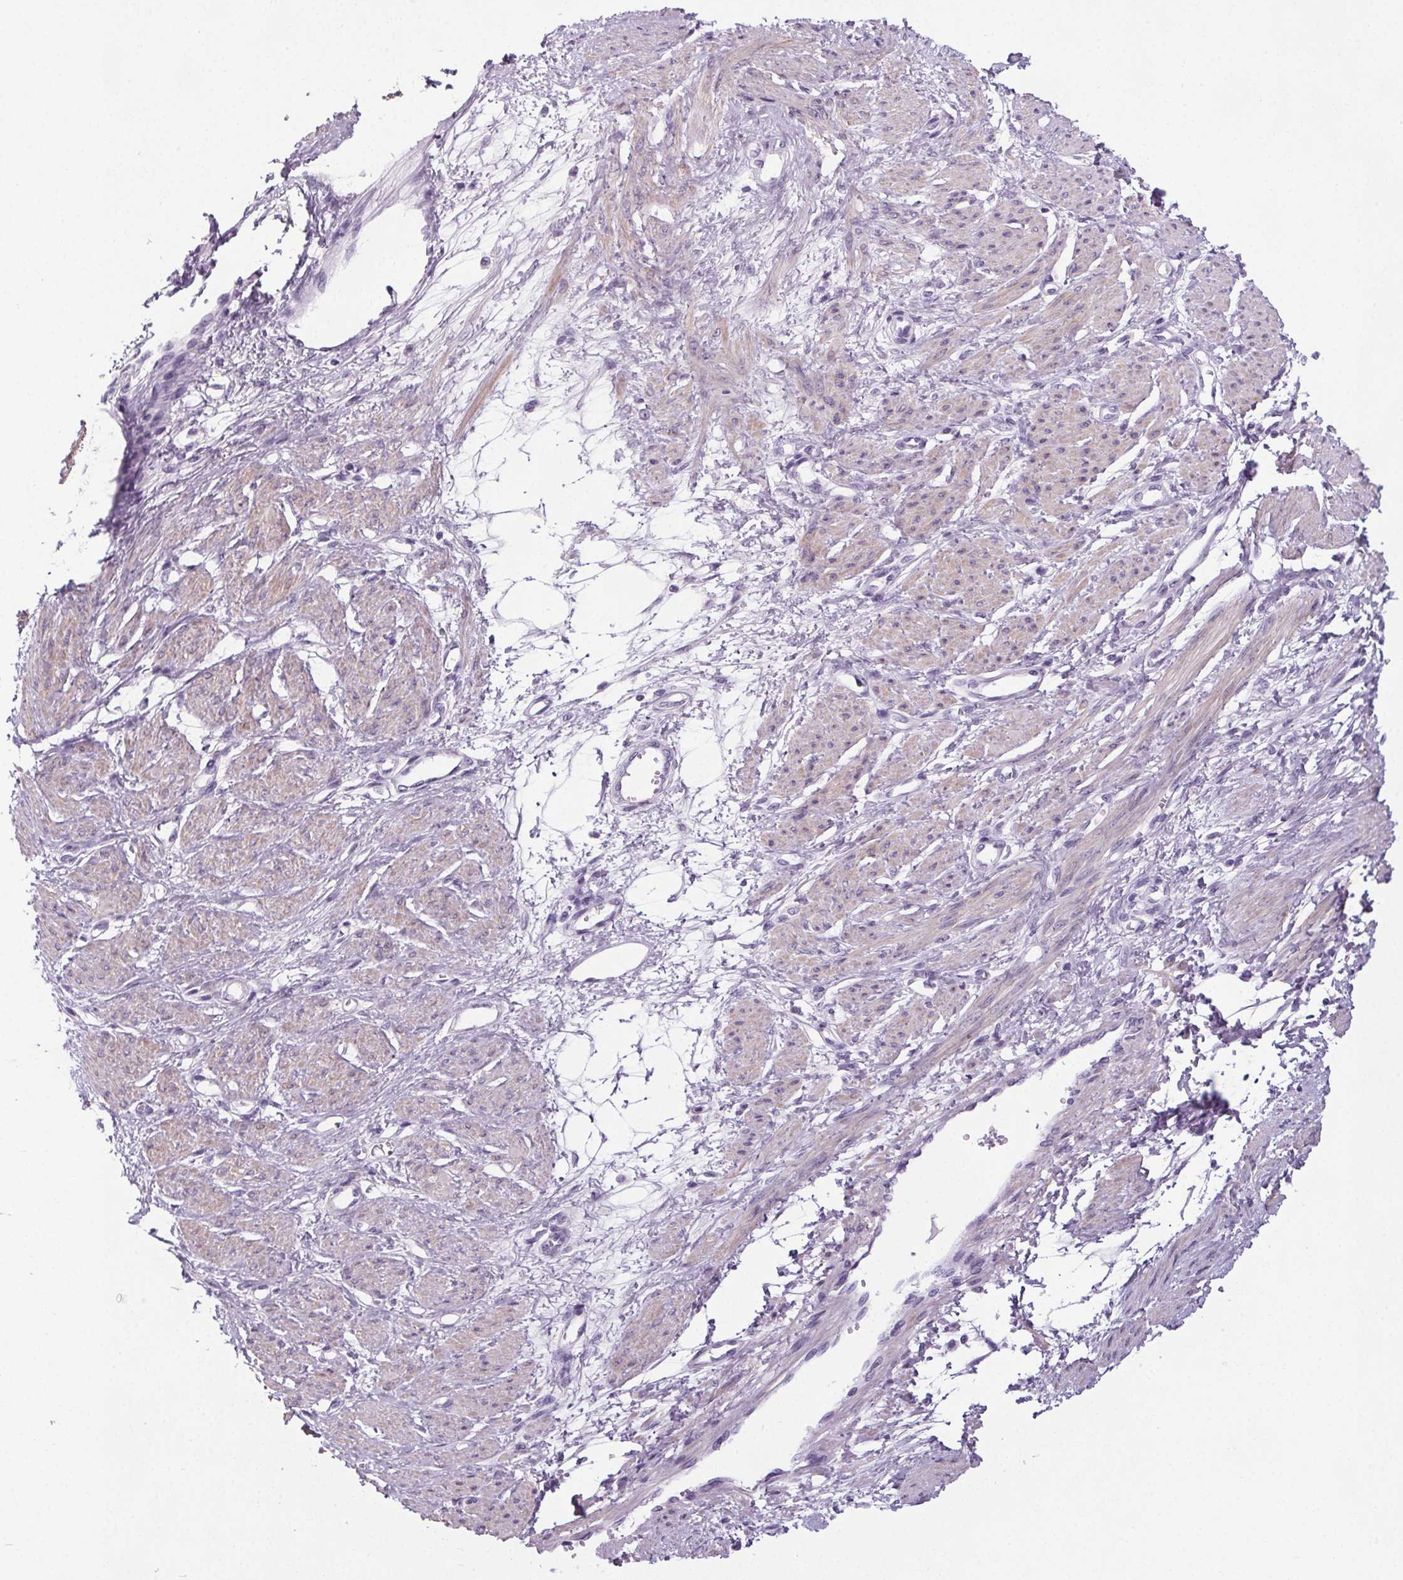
{"staining": {"intensity": "weak", "quantity": "25%-75%", "location": "cytoplasmic/membranous"}, "tissue": "smooth muscle", "cell_type": "Smooth muscle cells", "image_type": "normal", "snomed": [{"axis": "morphology", "description": "Normal tissue, NOS"}, {"axis": "topography", "description": "Smooth muscle"}, {"axis": "topography", "description": "Uterus"}], "caption": "This image shows IHC staining of normal smooth muscle, with low weak cytoplasmic/membranous expression in about 25%-75% of smooth muscle cells.", "gene": "ELAVL2", "patient": {"sex": "female", "age": 39}}